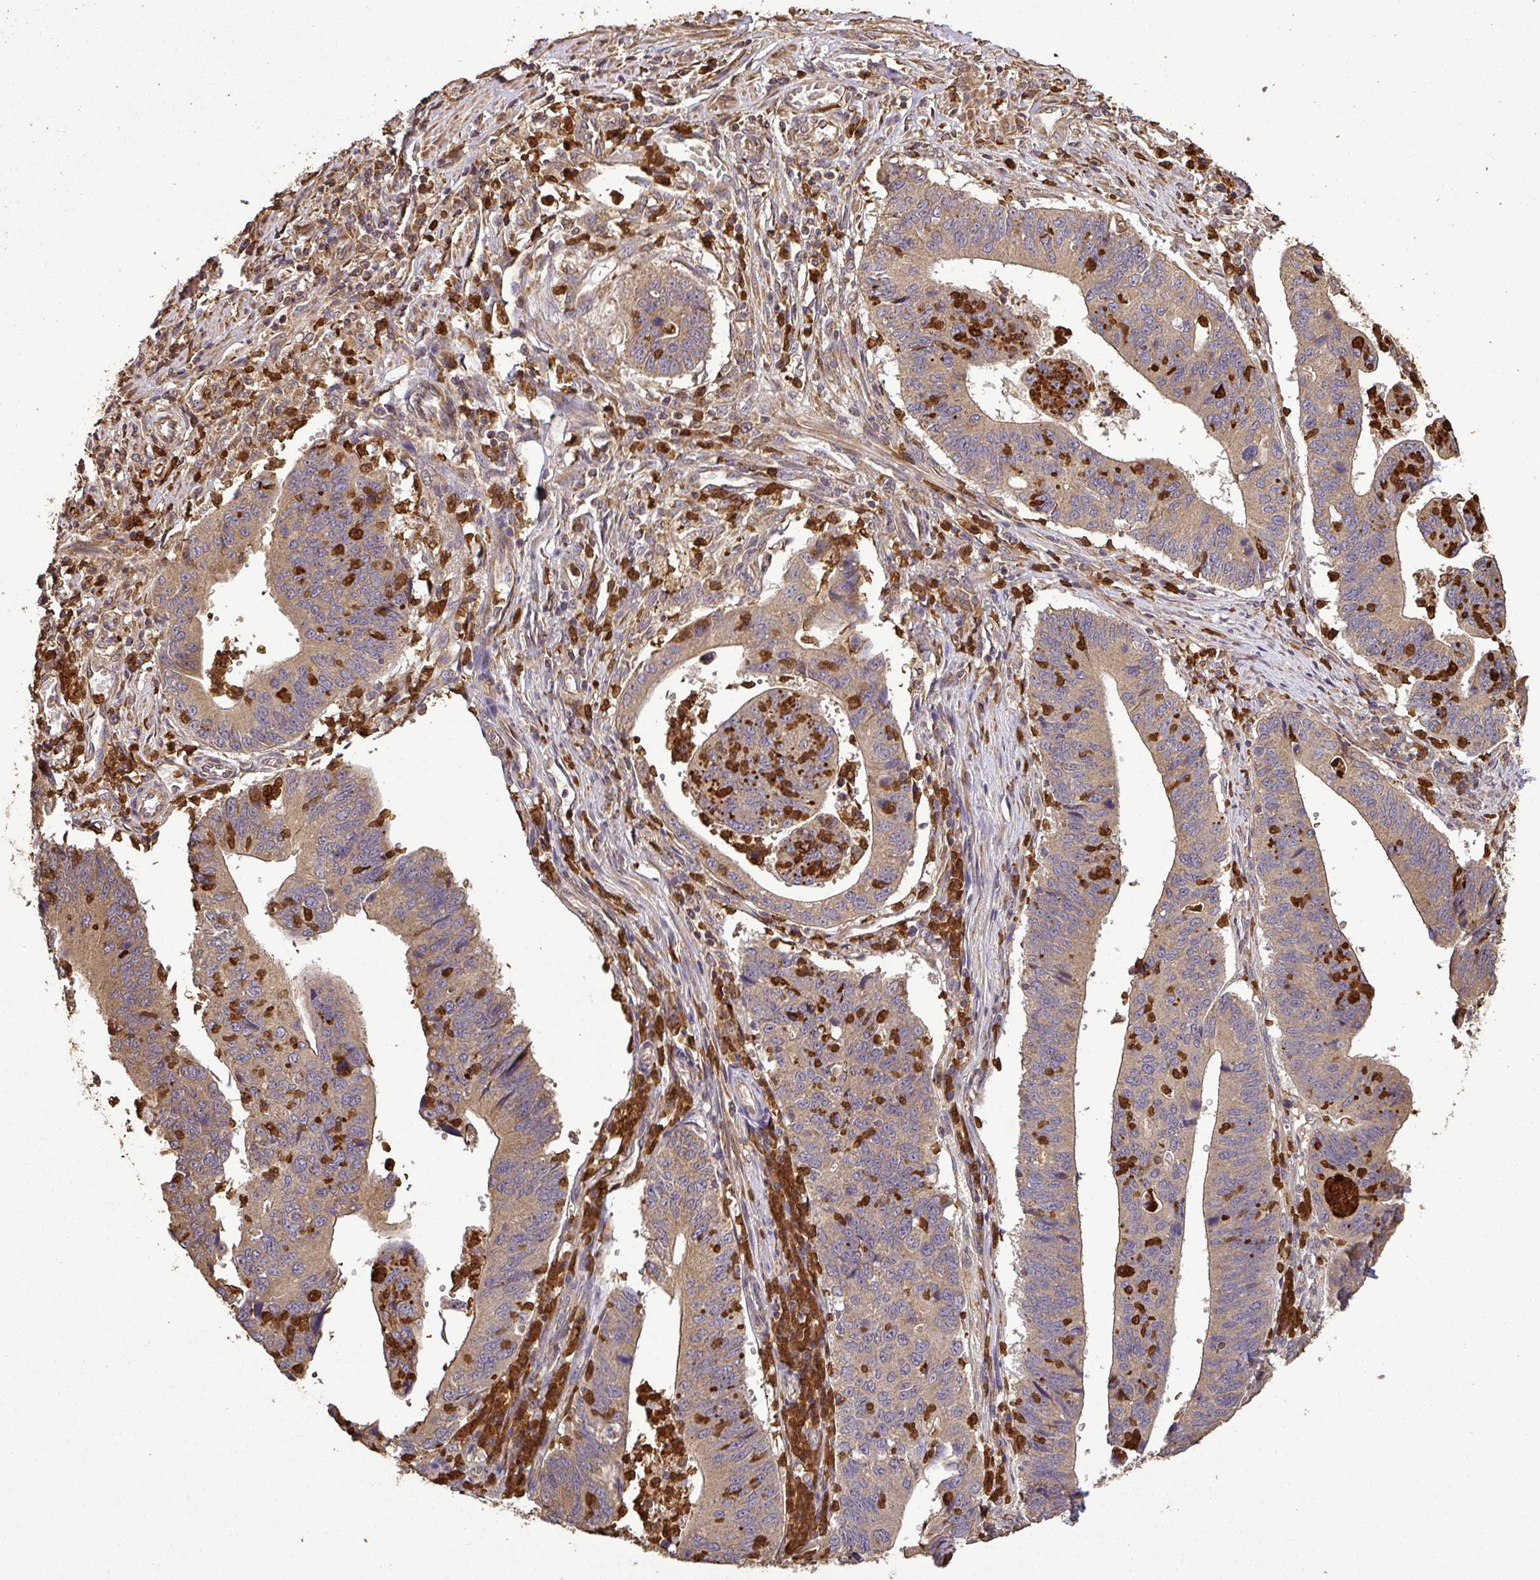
{"staining": {"intensity": "weak", "quantity": ">75%", "location": "cytoplasmic/membranous"}, "tissue": "stomach cancer", "cell_type": "Tumor cells", "image_type": "cancer", "snomed": [{"axis": "morphology", "description": "Adenocarcinoma, NOS"}, {"axis": "topography", "description": "Stomach"}], "caption": "A brown stain shows weak cytoplasmic/membranous positivity of a protein in stomach cancer tumor cells. (DAB IHC with brightfield microscopy, high magnification).", "gene": "PLEKHM1", "patient": {"sex": "male", "age": 59}}